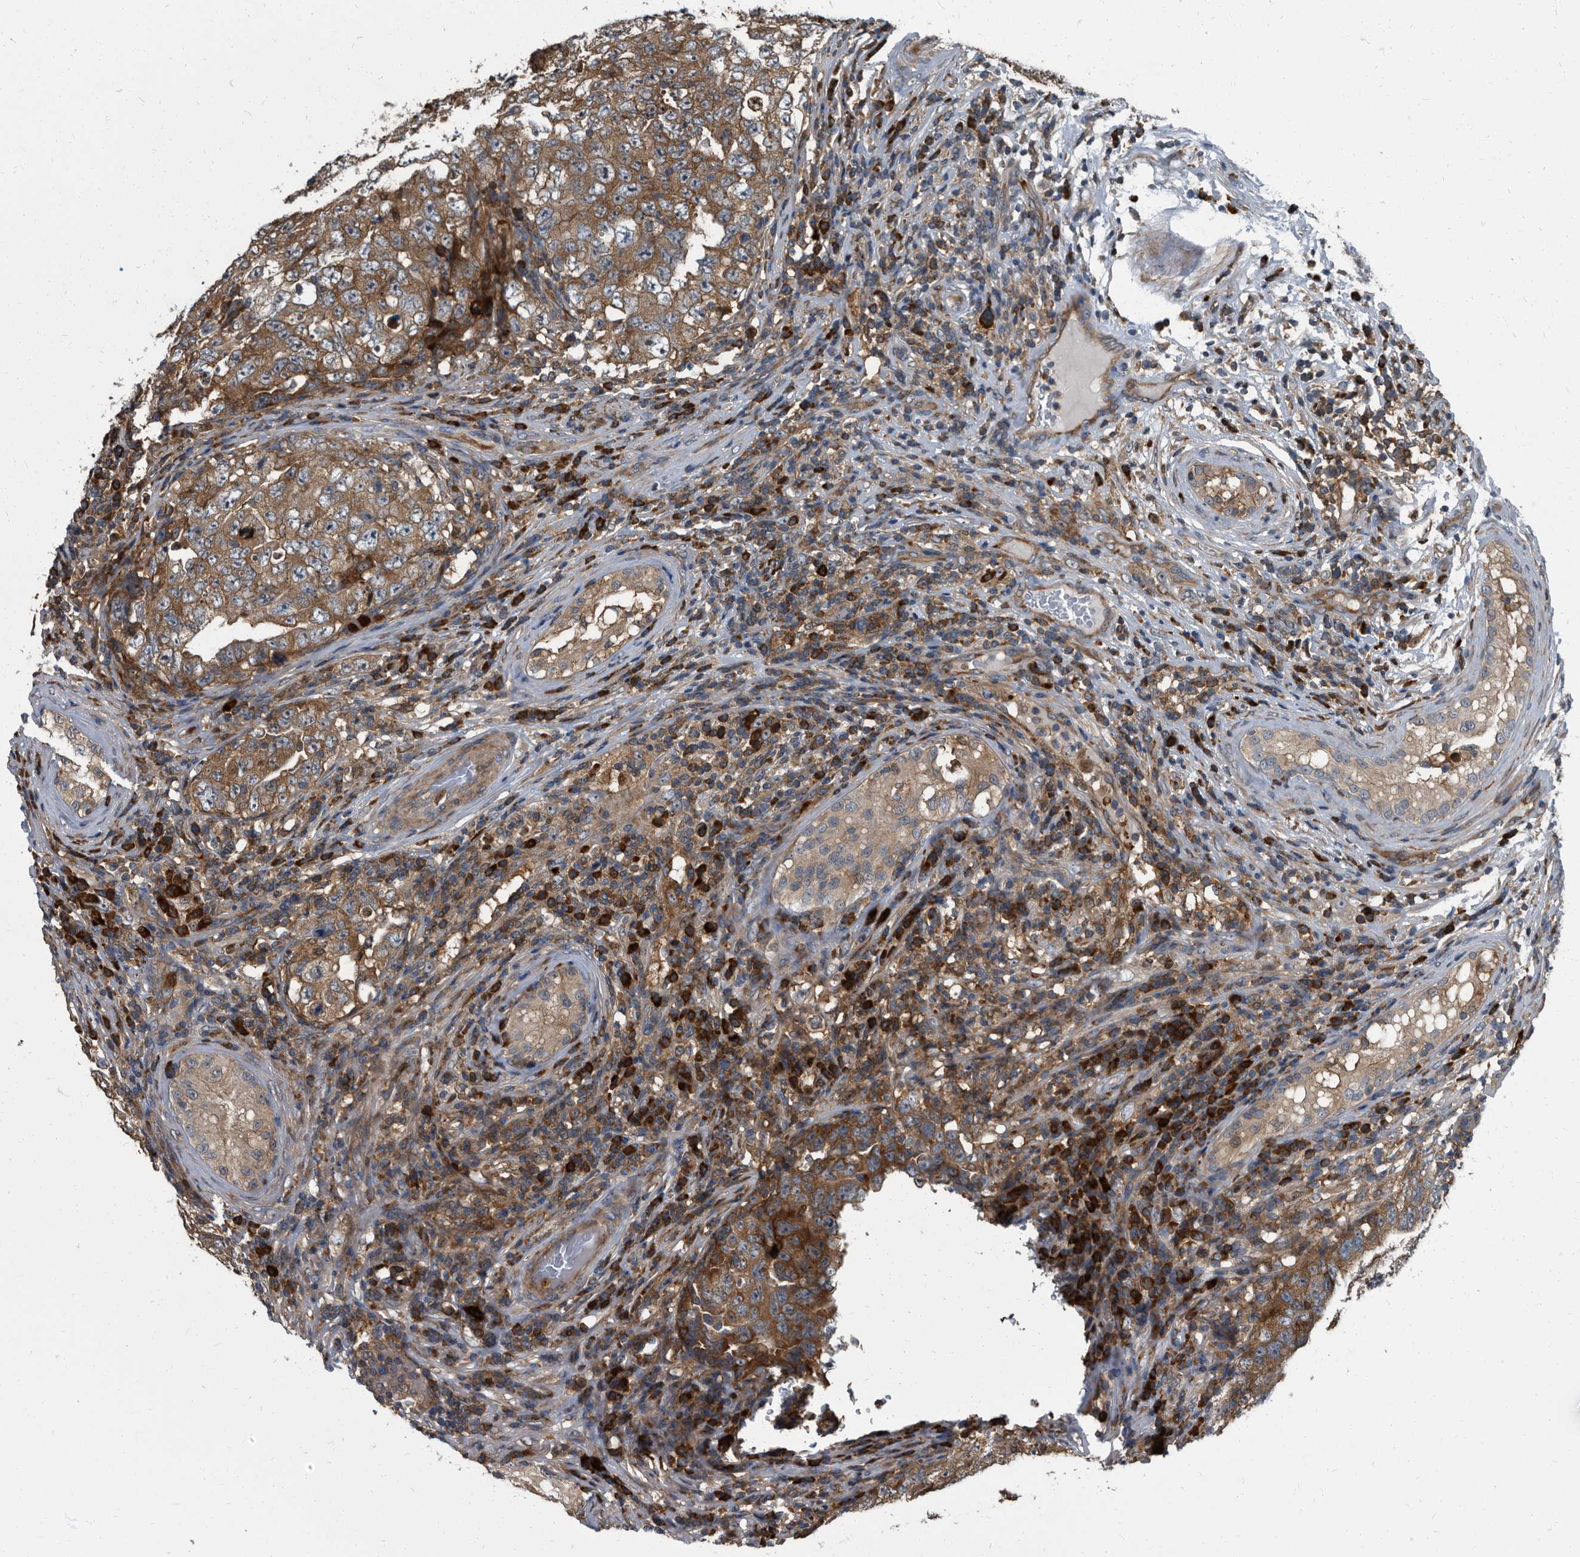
{"staining": {"intensity": "strong", "quantity": ">75%", "location": "cytoplasmic/membranous"}, "tissue": "testis cancer", "cell_type": "Tumor cells", "image_type": "cancer", "snomed": [{"axis": "morphology", "description": "Carcinoma, Embryonal, NOS"}, {"axis": "topography", "description": "Testis"}], "caption": "Protein expression analysis of human testis cancer reveals strong cytoplasmic/membranous expression in about >75% of tumor cells.", "gene": "CDV3", "patient": {"sex": "male", "age": 26}}